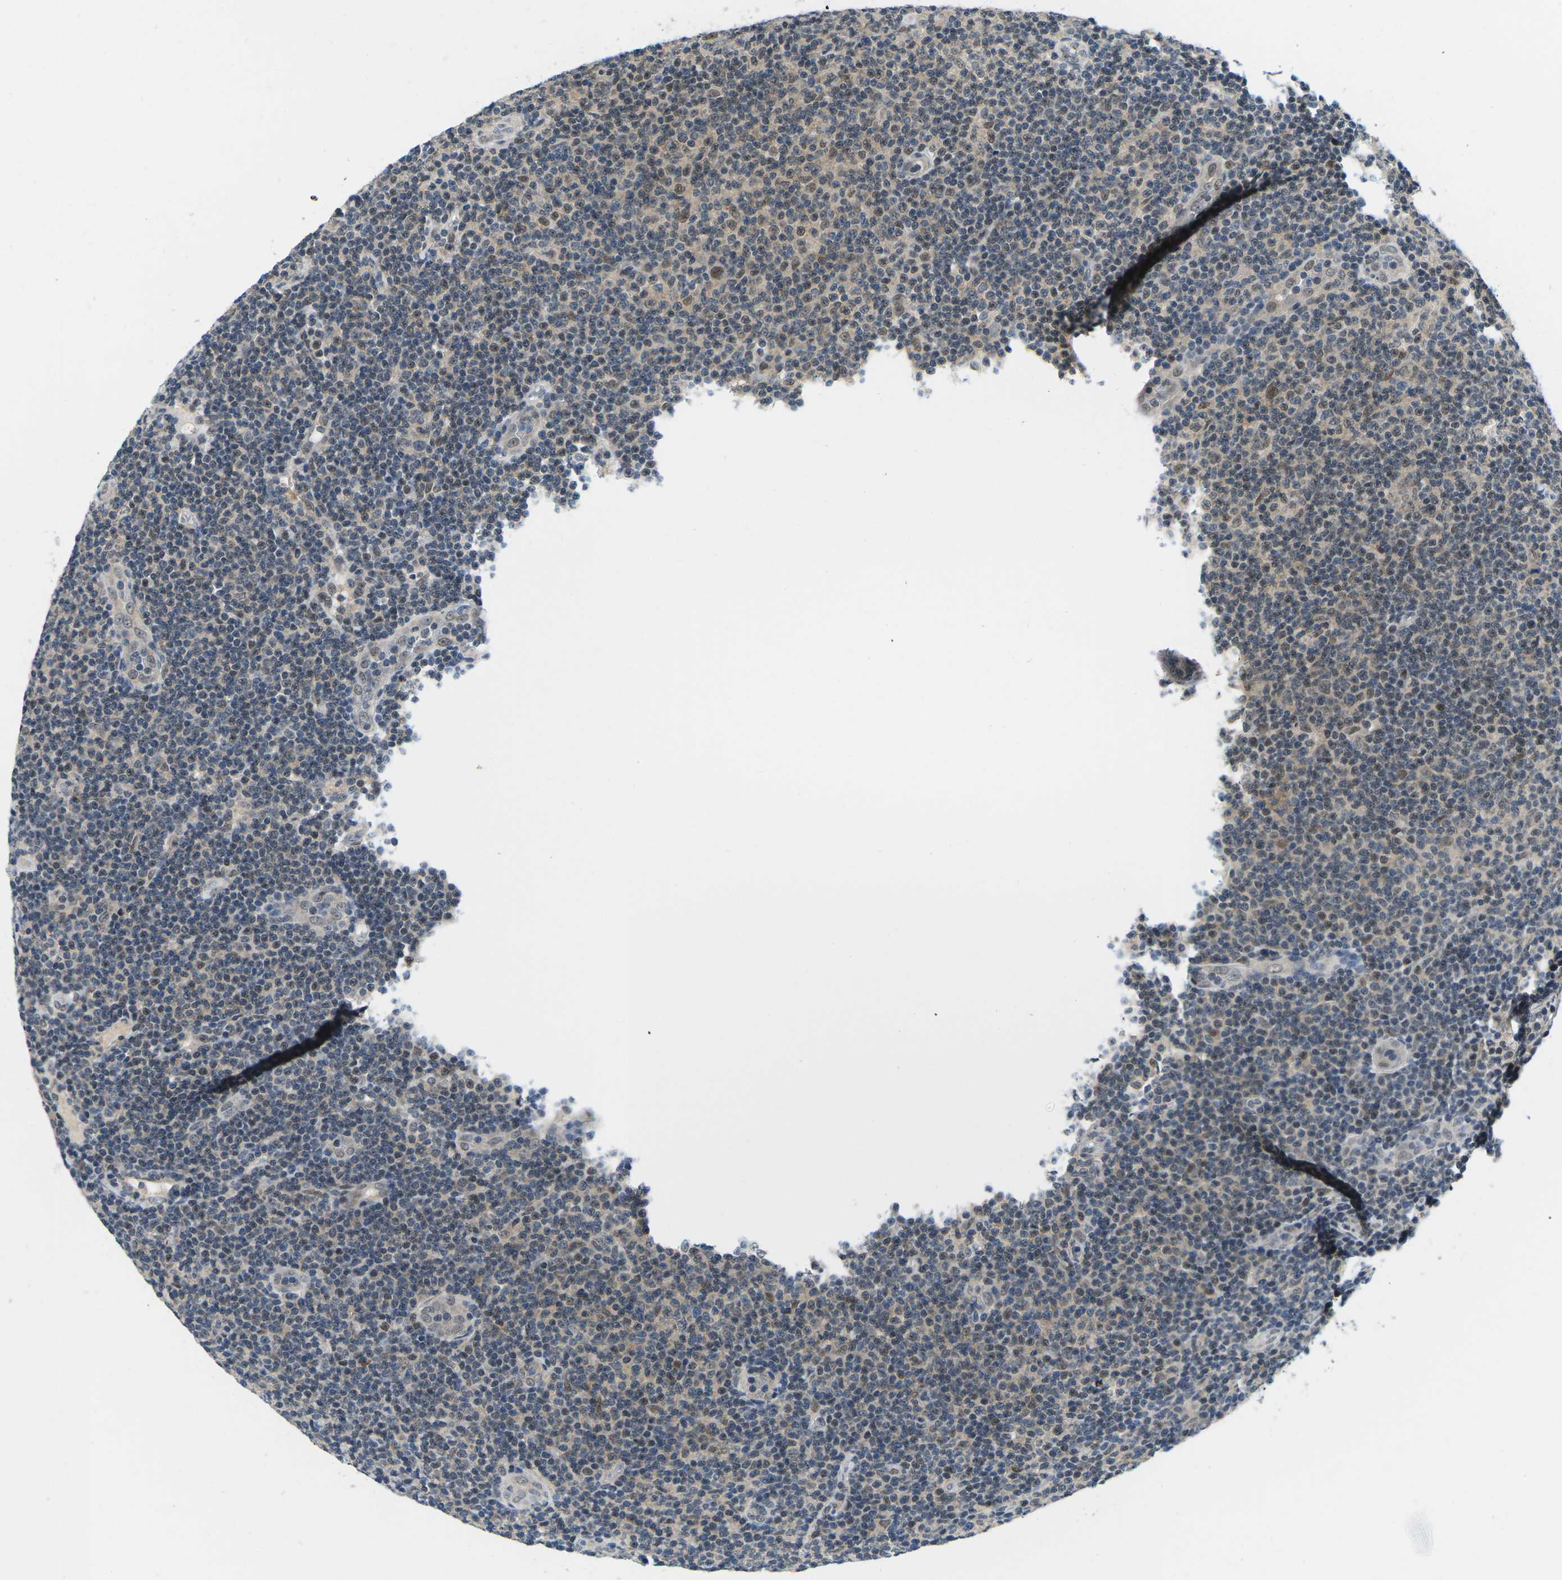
{"staining": {"intensity": "moderate", "quantity": "25%-75%", "location": "nuclear"}, "tissue": "lymphoma", "cell_type": "Tumor cells", "image_type": "cancer", "snomed": [{"axis": "morphology", "description": "Malignant lymphoma, non-Hodgkin's type, Low grade"}, {"axis": "topography", "description": "Lymph node"}], "caption": "Immunohistochemistry (IHC) histopathology image of human low-grade malignant lymphoma, non-Hodgkin's type stained for a protein (brown), which shows medium levels of moderate nuclear expression in approximately 25%-75% of tumor cells.", "gene": "UBA7", "patient": {"sex": "male", "age": 83}}